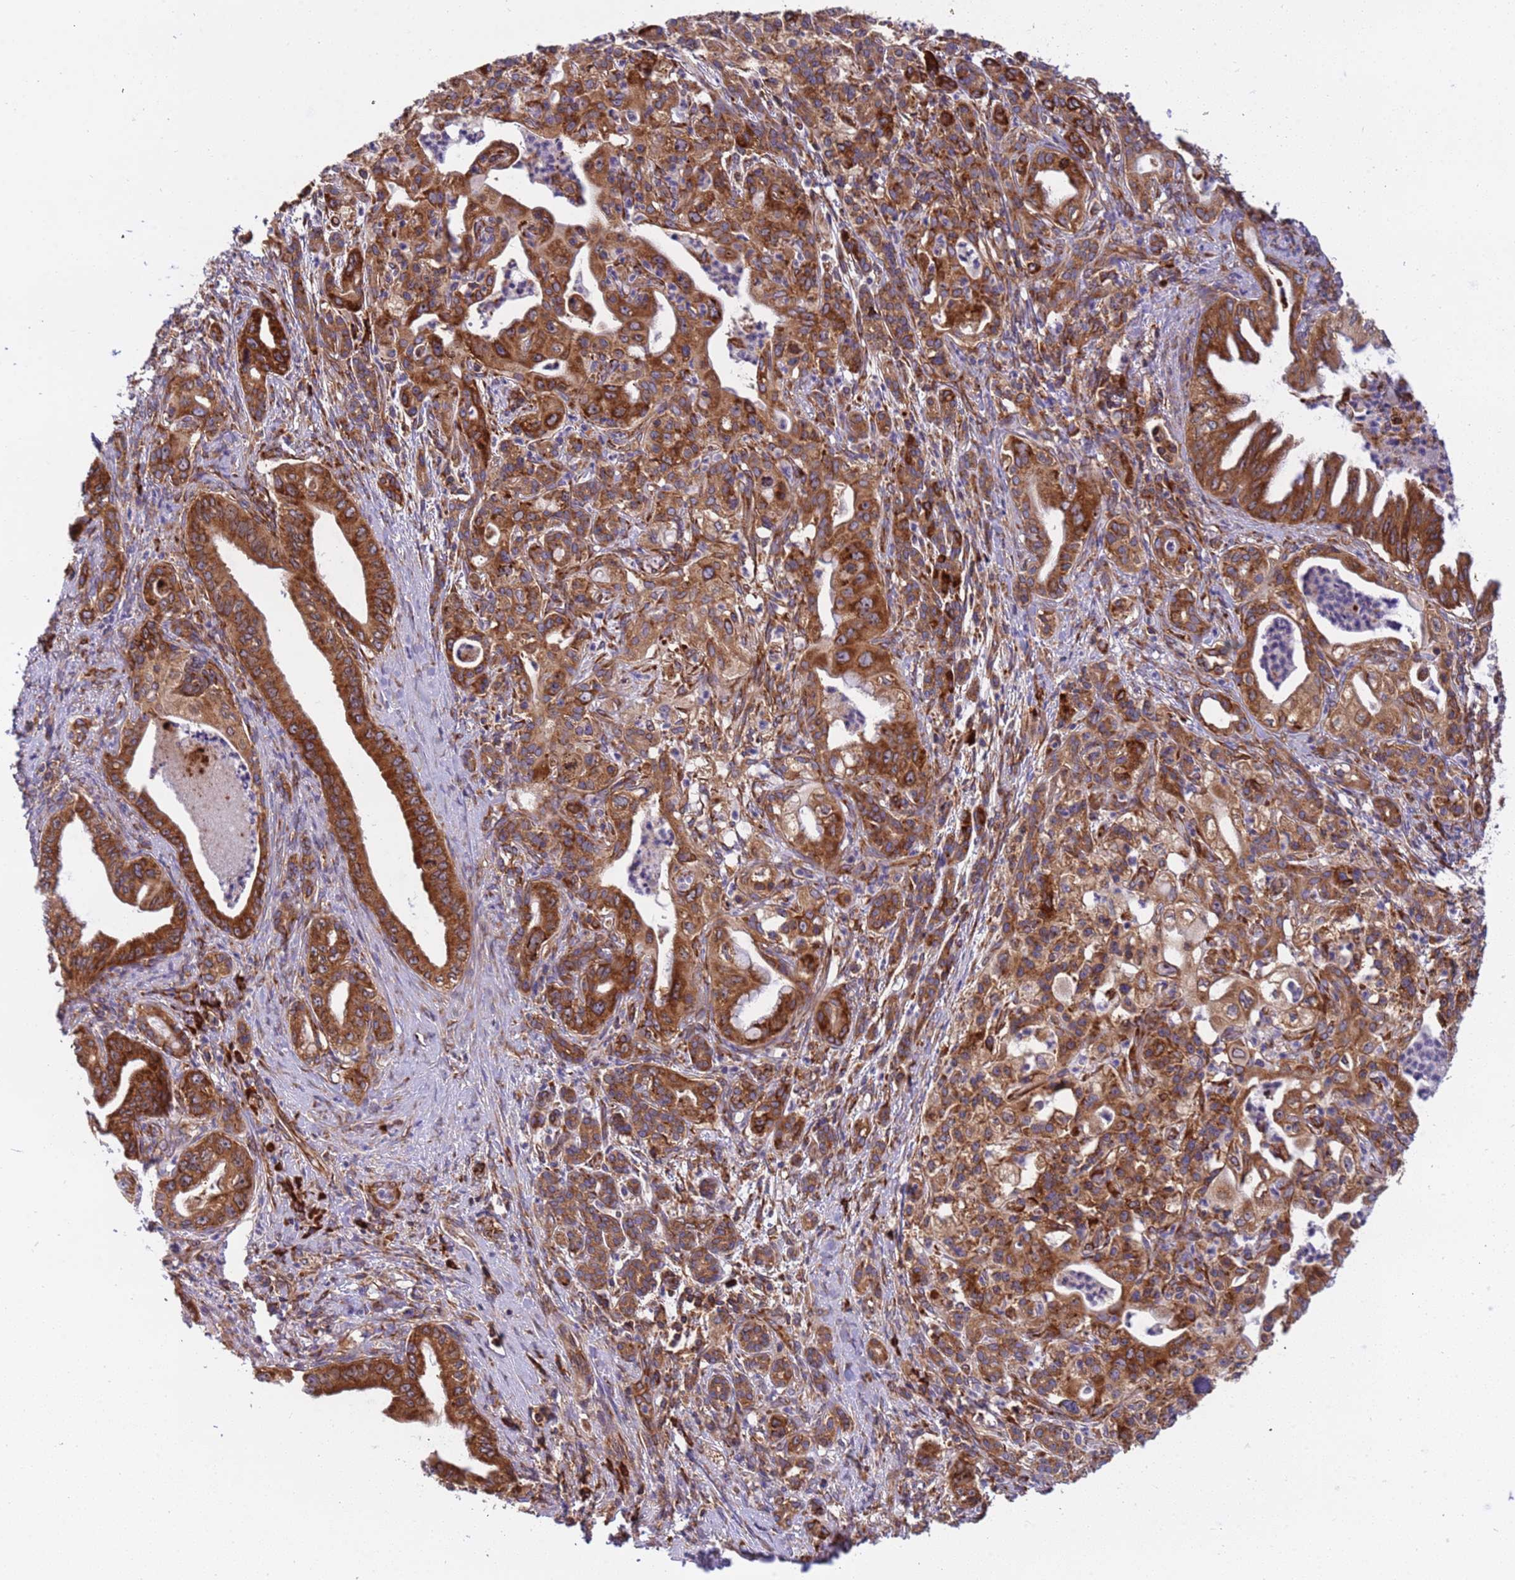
{"staining": {"intensity": "strong", "quantity": ">75%", "location": "cytoplasmic/membranous"}, "tissue": "pancreatic cancer", "cell_type": "Tumor cells", "image_type": "cancer", "snomed": [{"axis": "morphology", "description": "Adenocarcinoma, NOS"}, {"axis": "topography", "description": "Pancreas"}], "caption": "The photomicrograph demonstrates immunohistochemical staining of pancreatic cancer. There is strong cytoplasmic/membranous expression is appreciated in about >75% of tumor cells. The staining is performed using DAB brown chromogen to label protein expression. The nuclei are counter-stained blue using hematoxylin.", "gene": "RPL36", "patient": {"sex": "male", "age": 58}}